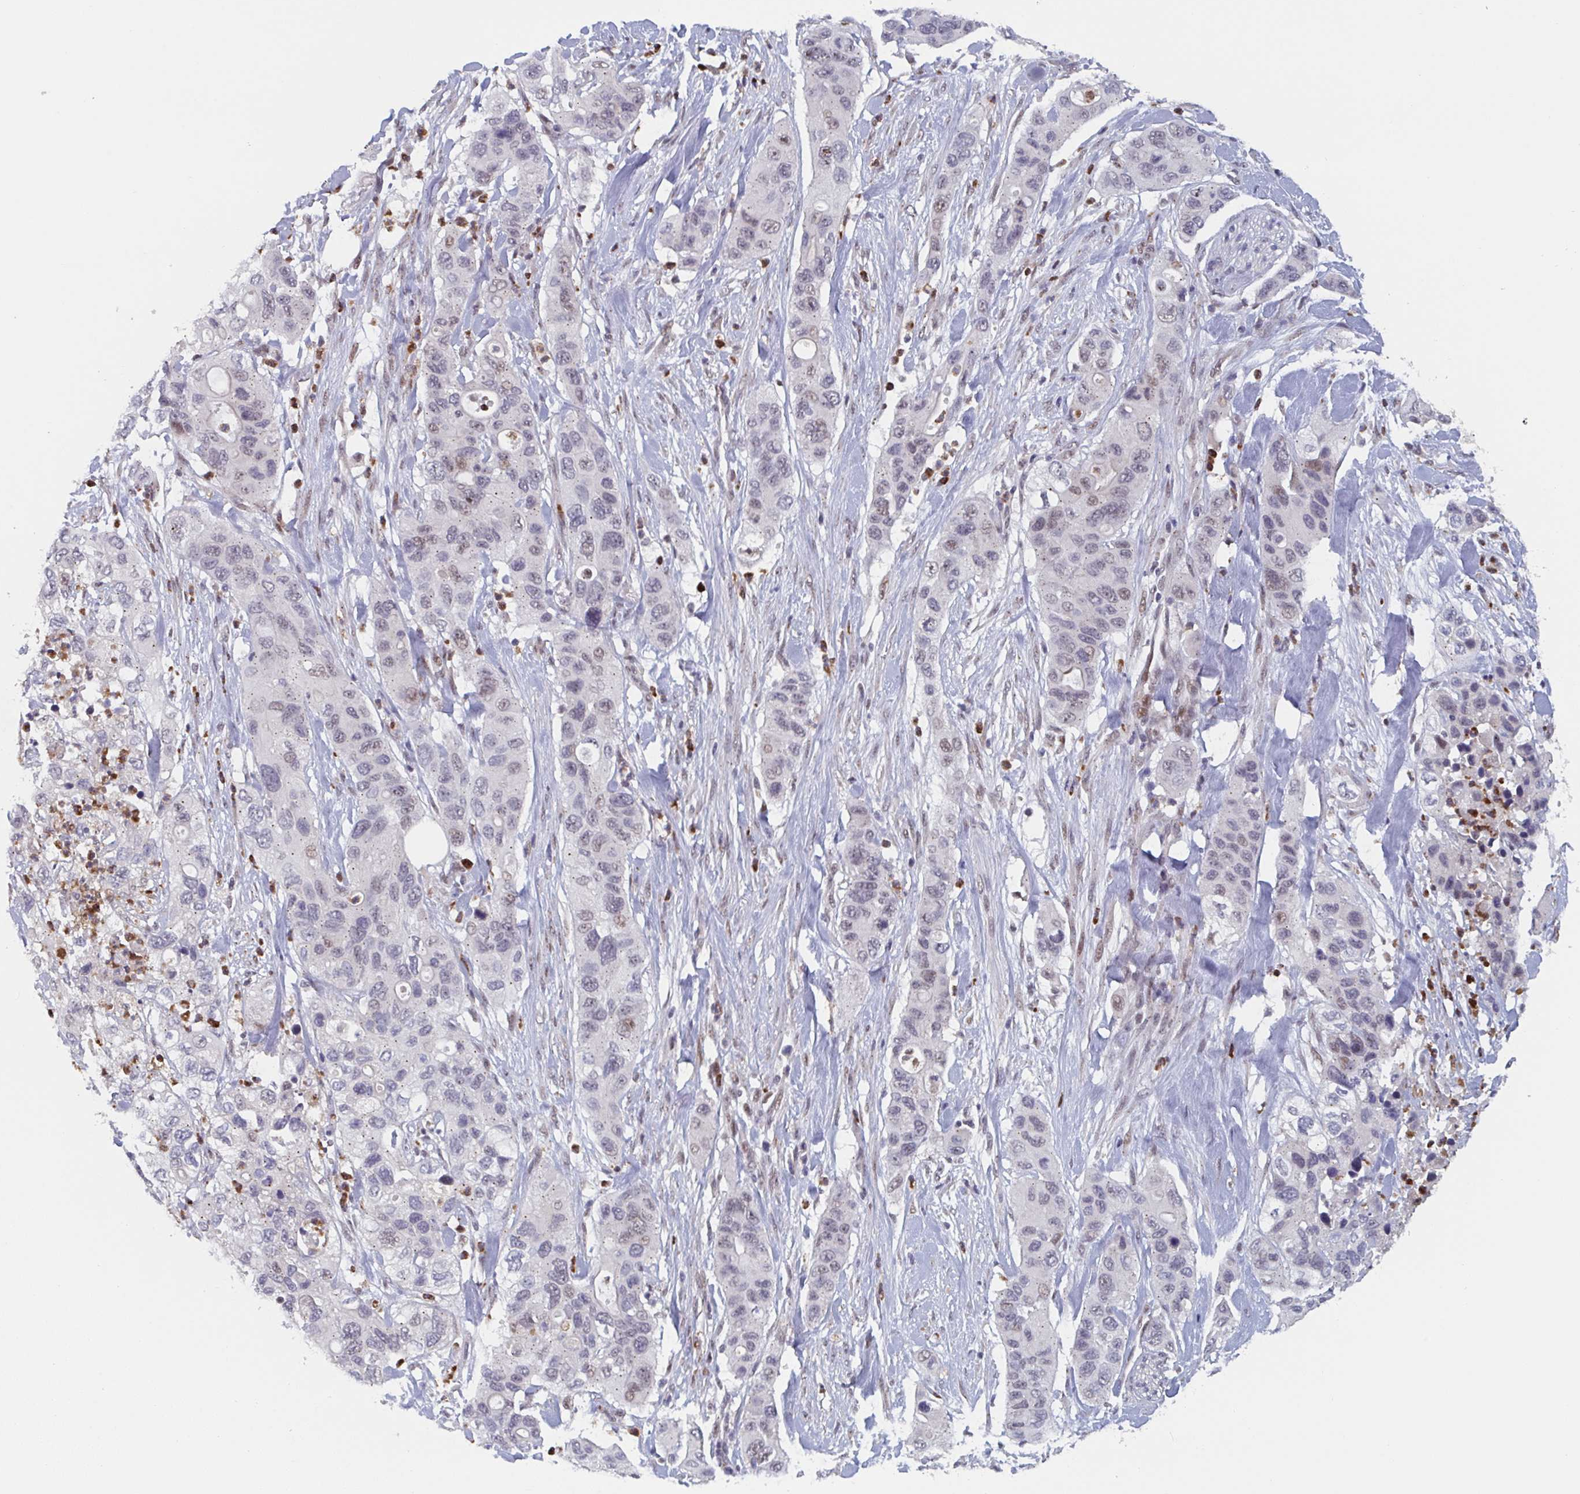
{"staining": {"intensity": "weak", "quantity": "25%-75%", "location": "nuclear"}, "tissue": "pancreatic cancer", "cell_type": "Tumor cells", "image_type": "cancer", "snomed": [{"axis": "morphology", "description": "Adenocarcinoma, NOS"}, {"axis": "topography", "description": "Pancreas"}], "caption": "Brown immunohistochemical staining in human pancreatic cancer (adenocarcinoma) exhibits weak nuclear expression in about 25%-75% of tumor cells. The staining is performed using DAB (3,3'-diaminobenzidine) brown chromogen to label protein expression. The nuclei are counter-stained blue using hematoxylin.", "gene": "RNF212", "patient": {"sex": "female", "age": 71}}